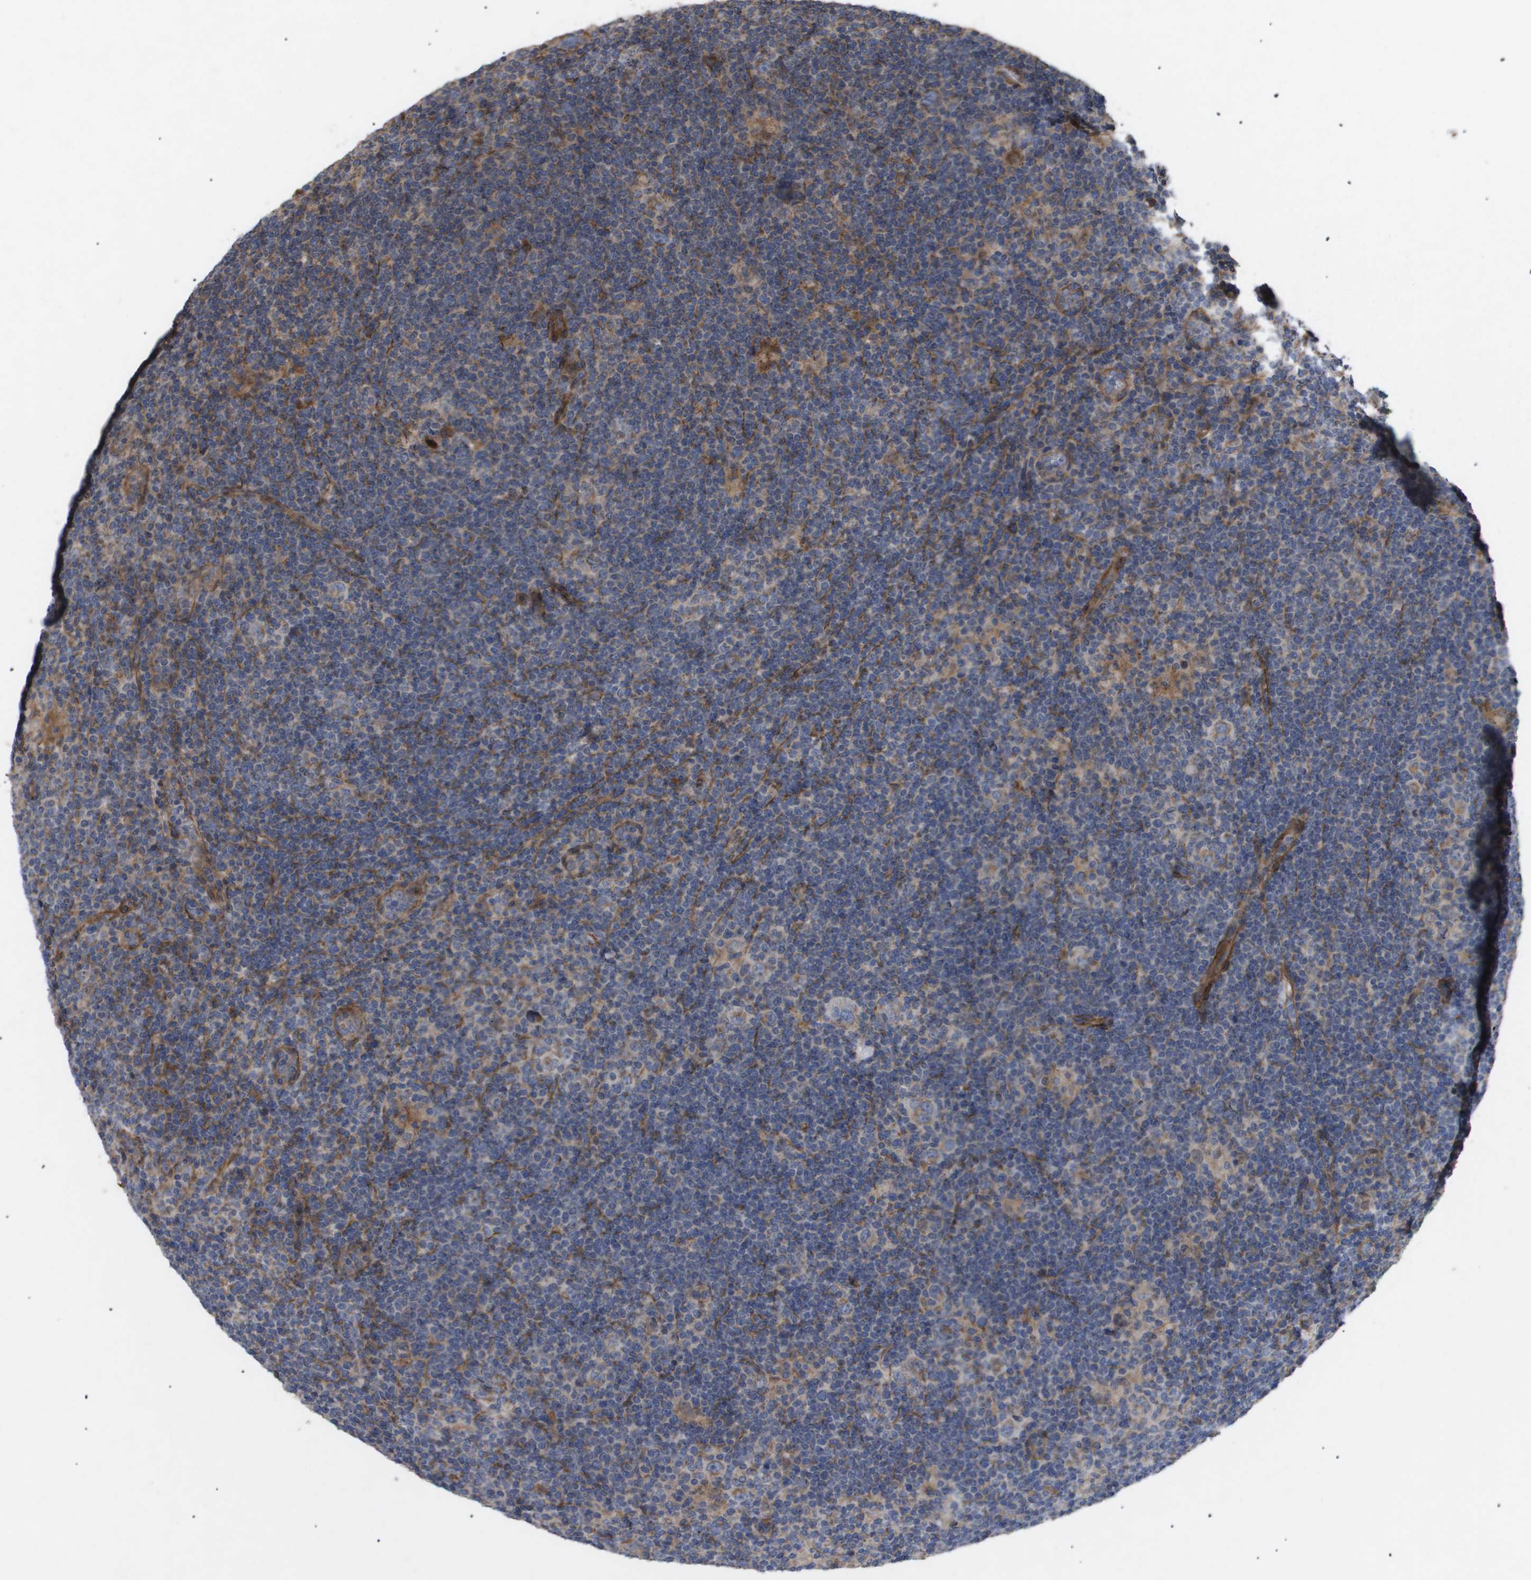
{"staining": {"intensity": "moderate", "quantity": ">75%", "location": "cytoplasmic/membranous"}, "tissue": "lymphoma", "cell_type": "Tumor cells", "image_type": "cancer", "snomed": [{"axis": "morphology", "description": "Hodgkin's disease, NOS"}, {"axis": "topography", "description": "Lymph node"}], "caption": "A high-resolution histopathology image shows immunohistochemistry staining of lymphoma, which reveals moderate cytoplasmic/membranous positivity in about >75% of tumor cells.", "gene": "TNS1", "patient": {"sex": "female", "age": 57}}